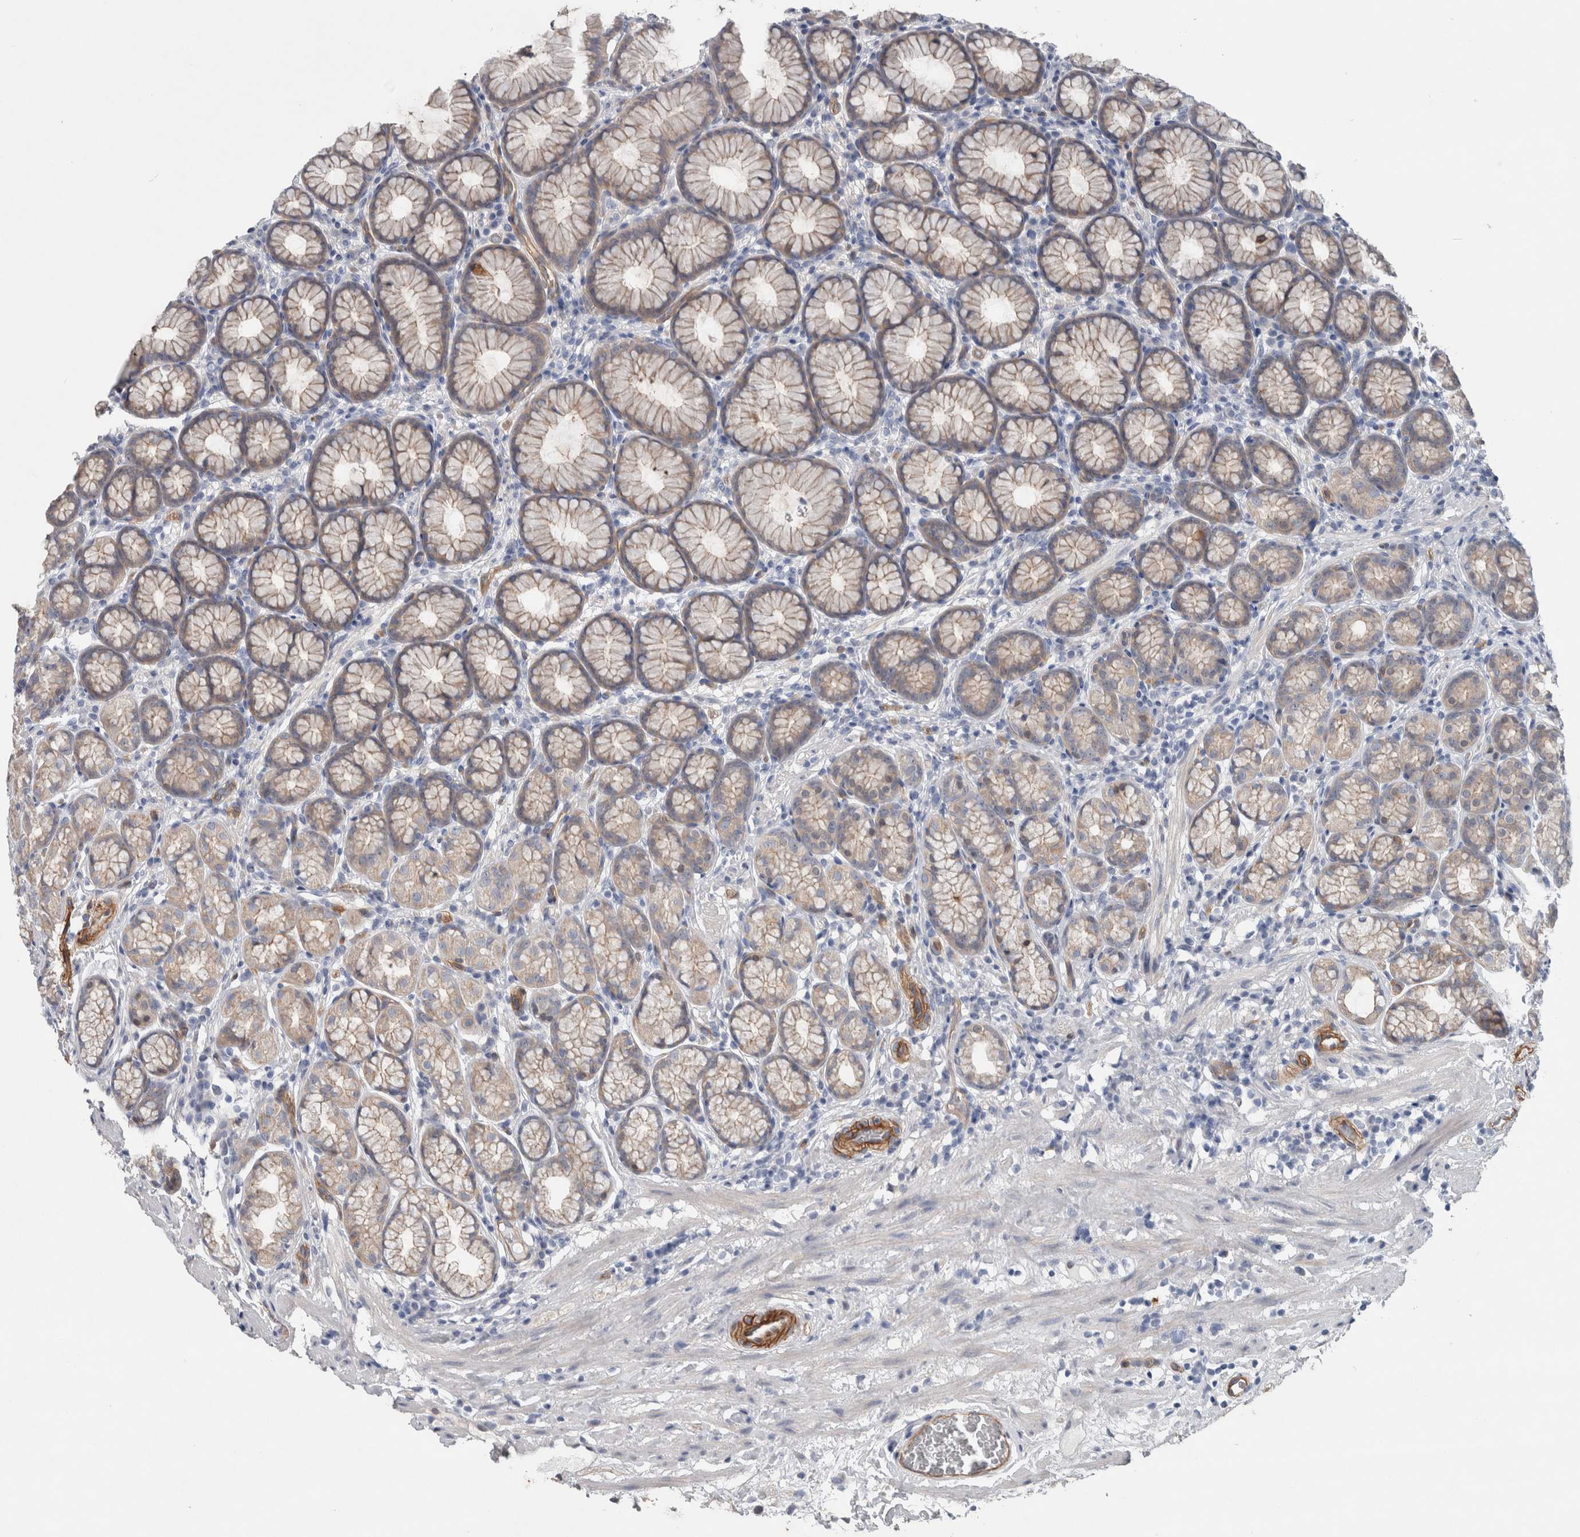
{"staining": {"intensity": "weak", "quantity": "<25%", "location": "cytoplasmic/membranous"}, "tissue": "stomach", "cell_type": "Glandular cells", "image_type": "normal", "snomed": [{"axis": "morphology", "description": "Normal tissue, NOS"}, {"axis": "topography", "description": "Stomach"}], "caption": "High magnification brightfield microscopy of unremarkable stomach stained with DAB (3,3'-diaminobenzidine) (brown) and counterstained with hematoxylin (blue): glandular cells show no significant staining. (Brightfield microscopy of DAB (3,3'-diaminobenzidine) immunohistochemistry (IHC) at high magnification).", "gene": "BCAM", "patient": {"sex": "male", "age": 42}}